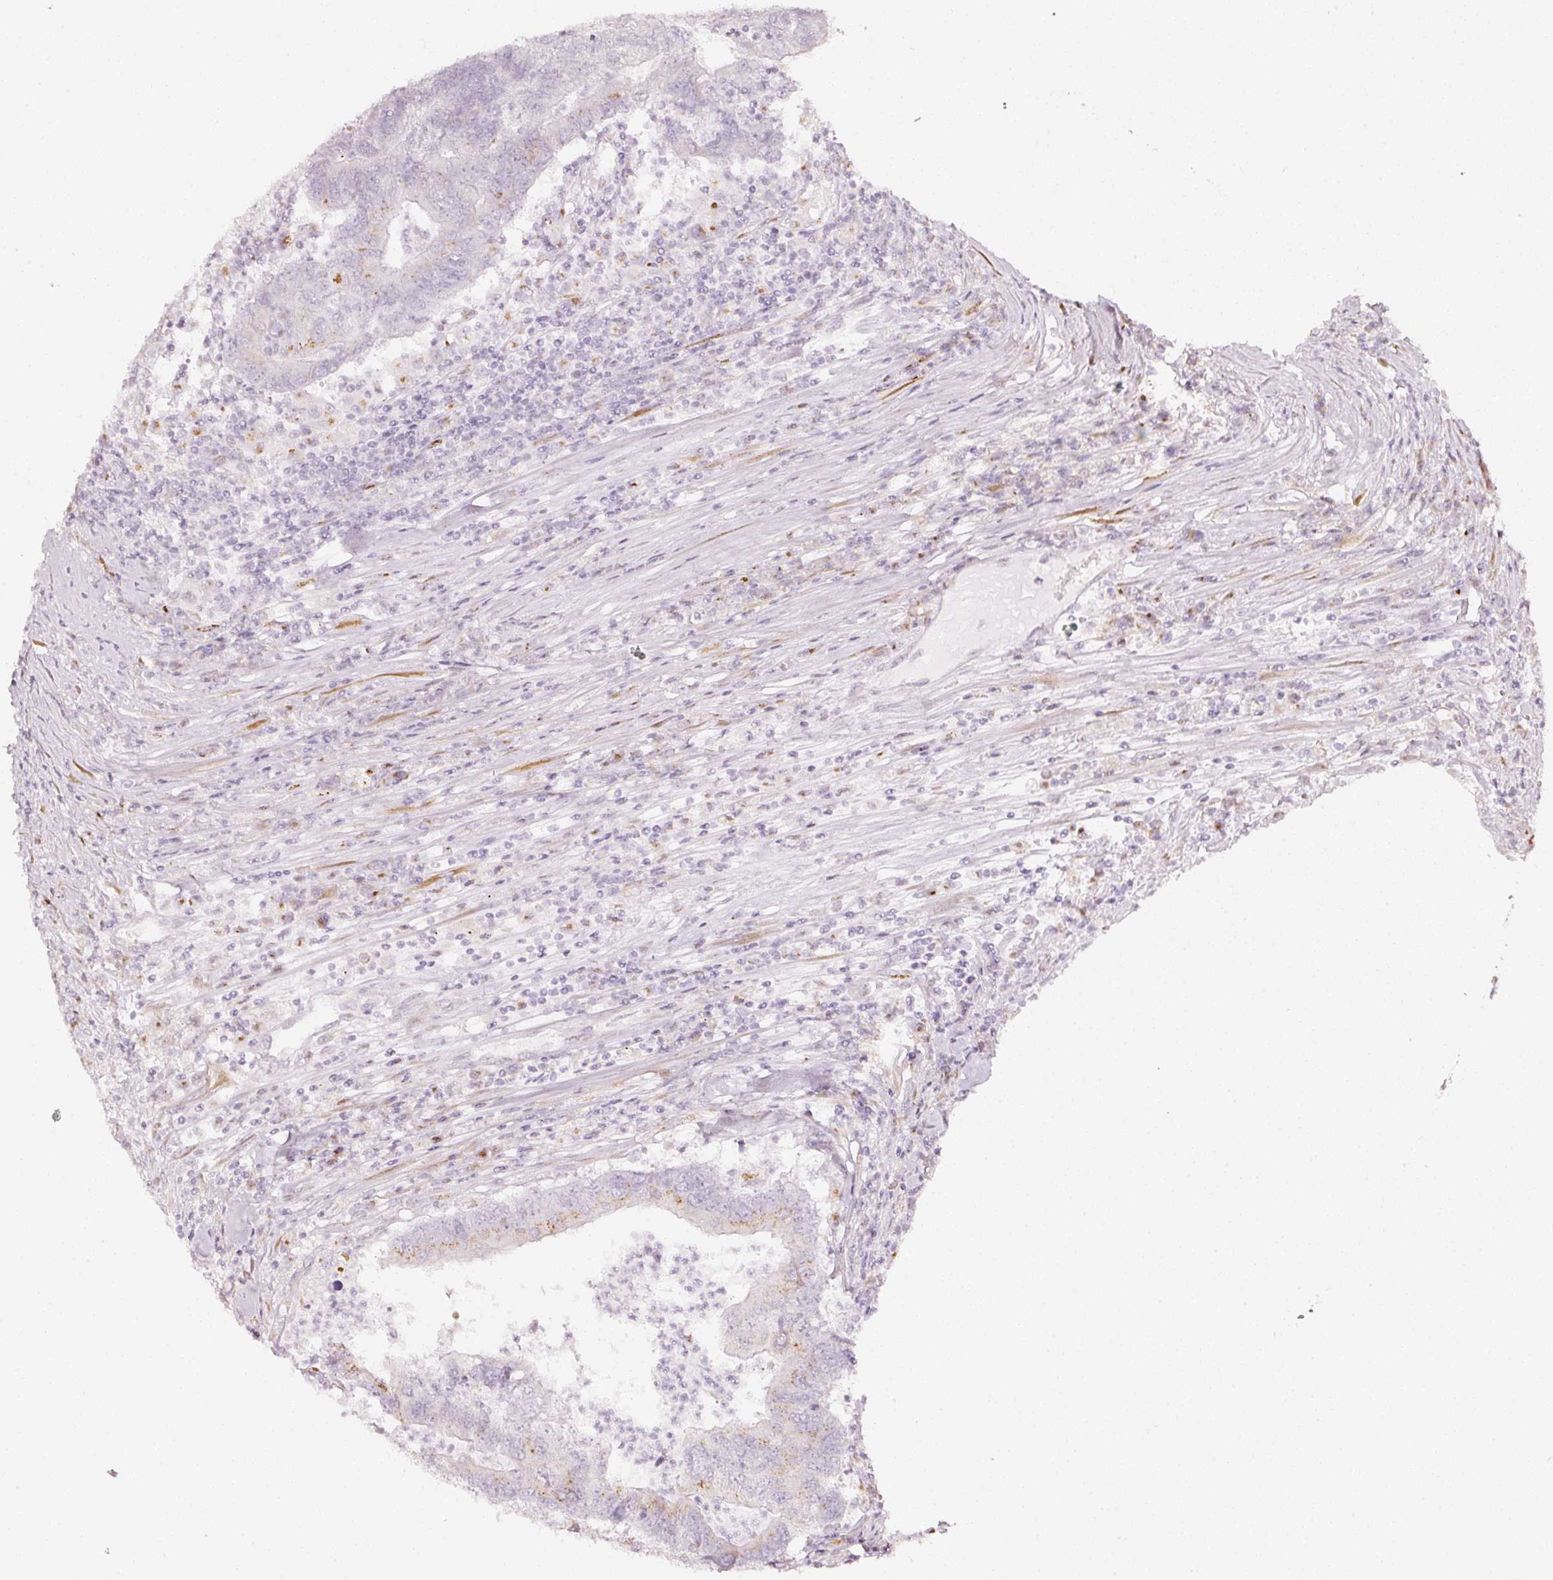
{"staining": {"intensity": "moderate", "quantity": "<25%", "location": "cytoplasmic/membranous"}, "tissue": "colorectal cancer", "cell_type": "Tumor cells", "image_type": "cancer", "snomed": [{"axis": "morphology", "description": "Adenocarcinoma, NOS"}, {"axis": "topography", "description": "Colon"}], "caption": "This is an image of IHC staining of colorectal adenocarcinoma, which shows moderate positivity in the cytoplasmic/membranous of tumor cells.", "gene": "SDF4", "patient": {"sex": "female", "age": 48}}